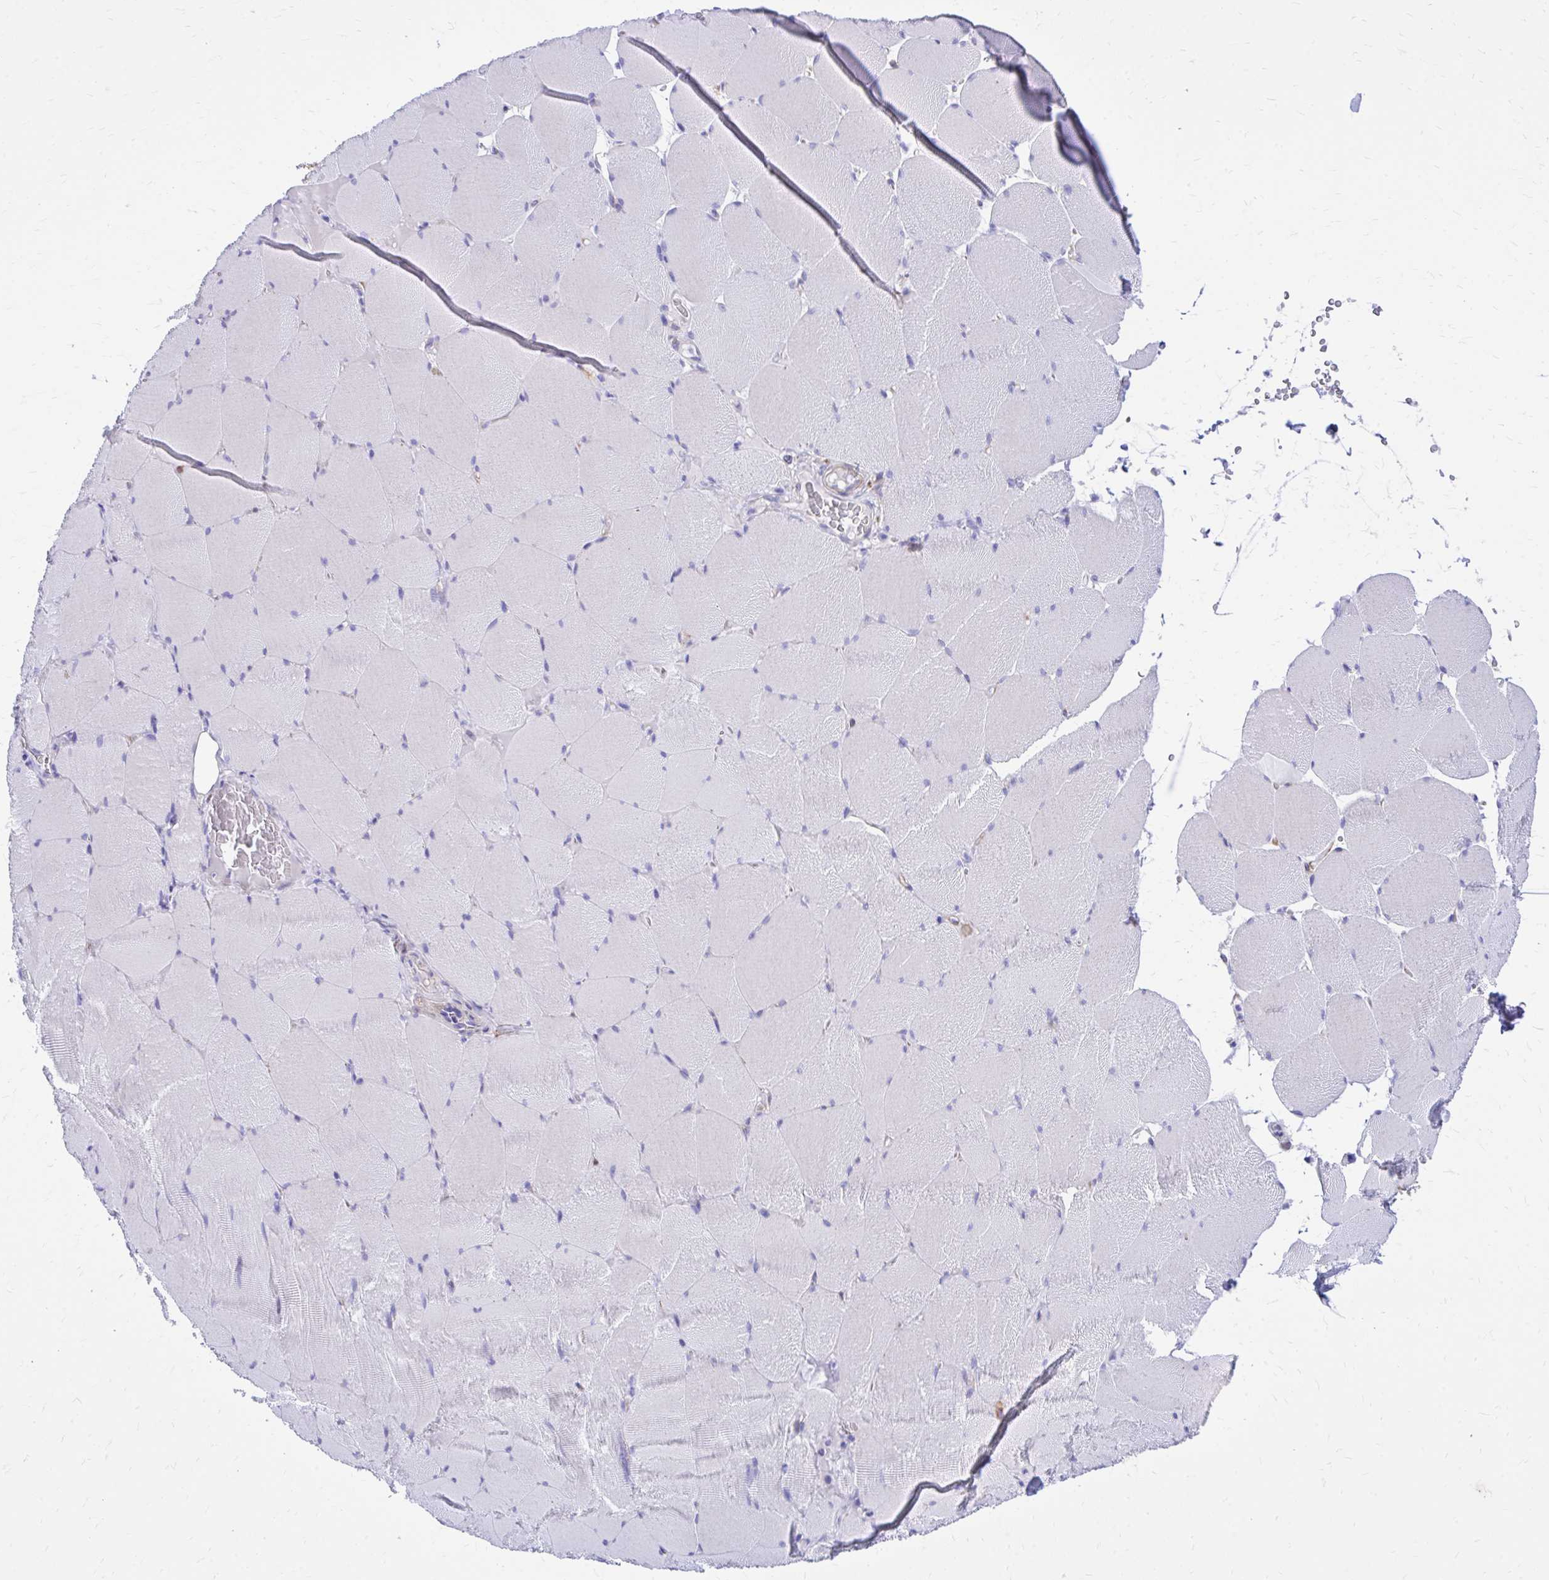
{"staining": {"intensity": "negative", "quantity": "none", "location": "none"}, "tissue": "skeletal muscle", "cell_type": "Myocytes", "image_type": "normal", "snomed": [{"axis": "morphology", "description": "Normal tissue, NOS"}, {"axis": "topography", "description": "Skeletal muscle"}, {"axis": "topography", "description": "Head-Neck"}], "caption": "This photomicrograph is of benign skeletal muscle stained with immunohistochemistry (IHC) to label a protein in brown with the nuclei are counter-stained blue. There is no expression in myocytes. The staining is performed using DAB (3,3'-diaminobenzidine) brown chromogen with nuclei counter-stained in using hematoxylin.", "gene": "EPB41L1", "patient": {"sex": "male", "age": 66}}